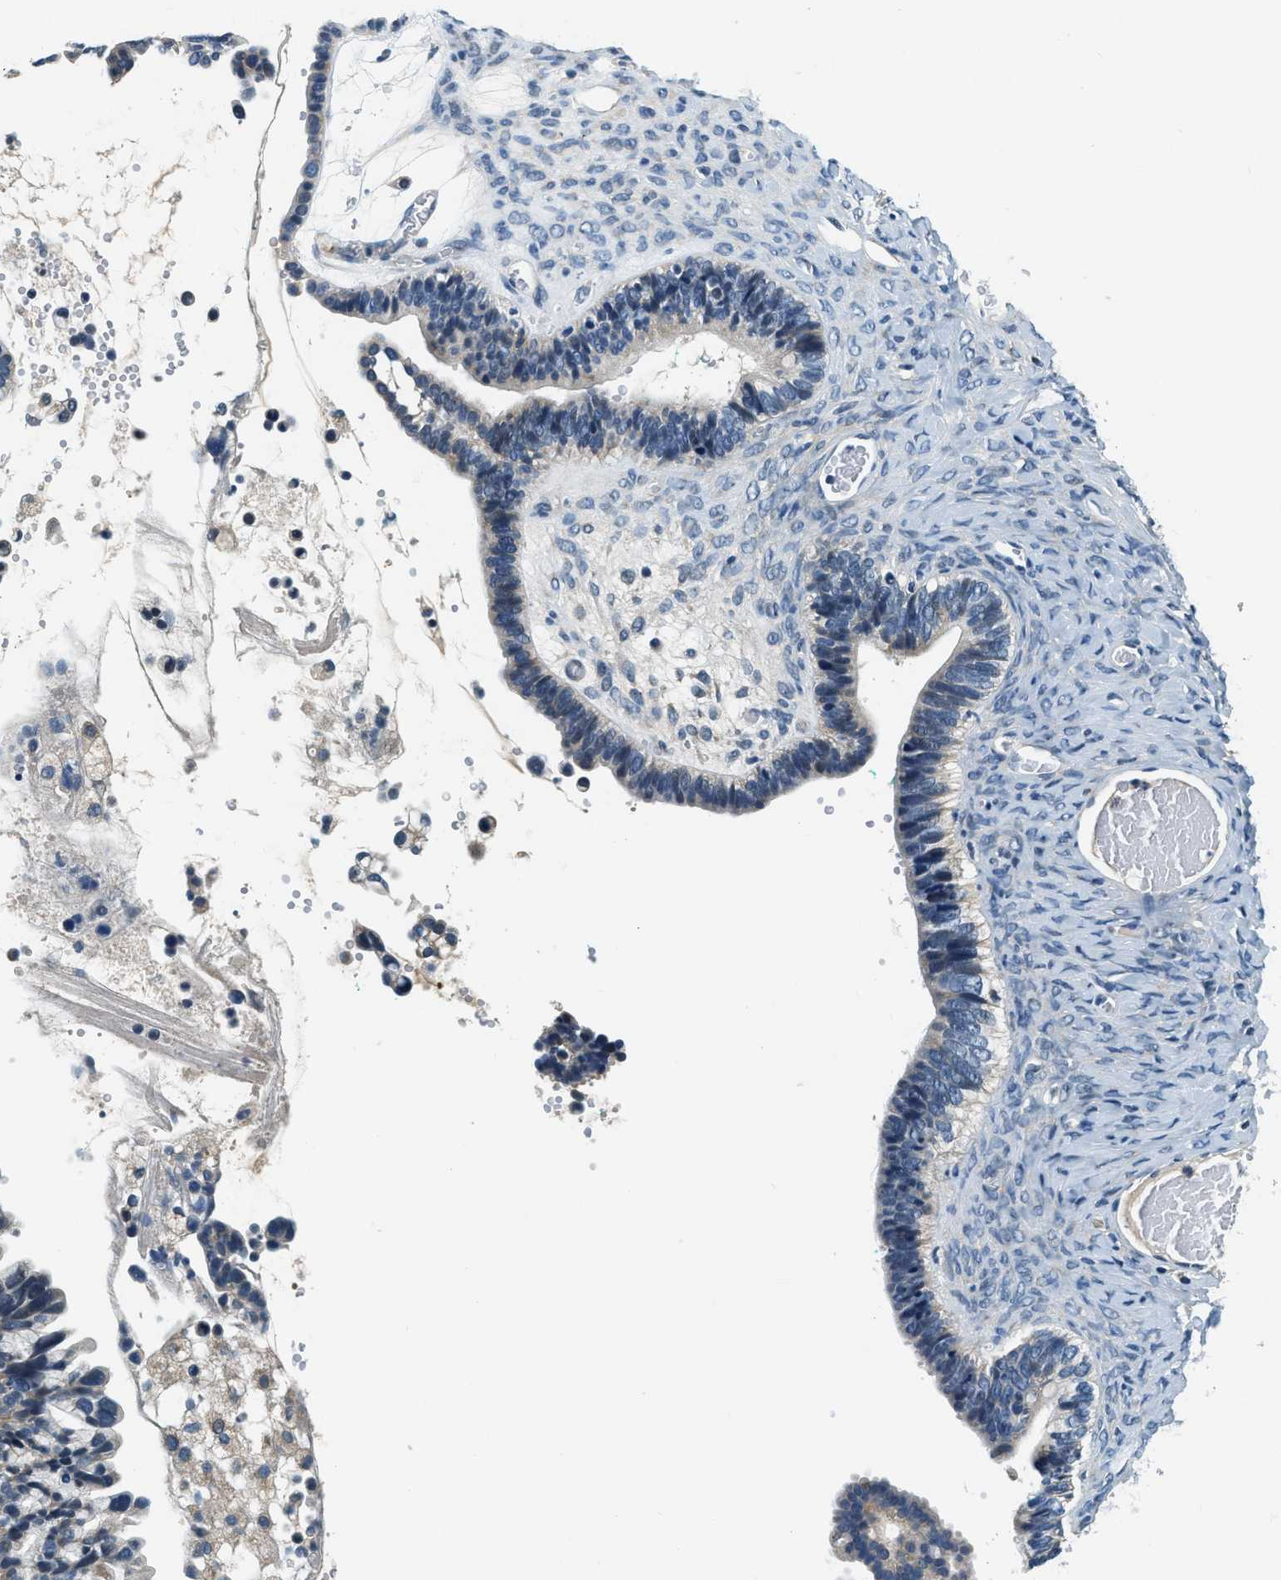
{"staining": {"intensity": "negative", "quantity": "none", "location": "none"}, "tissue": "ovarian cancer", "cell_type": "Tumor cells", "image_type": "cancer", "snomed": [{"axis": "morphology", "description": "Cystadenocarcinoma, serous, NOS"}, {"axis": "topography", "description": "Ovary"}], "caption": "Photomicrograph shows no significant protein staining in tumor cells of ovarian cancer (serous cystadenocarcinoma).", "gene": "YAE1", "patient": {"sex": "female", "age": 56}}